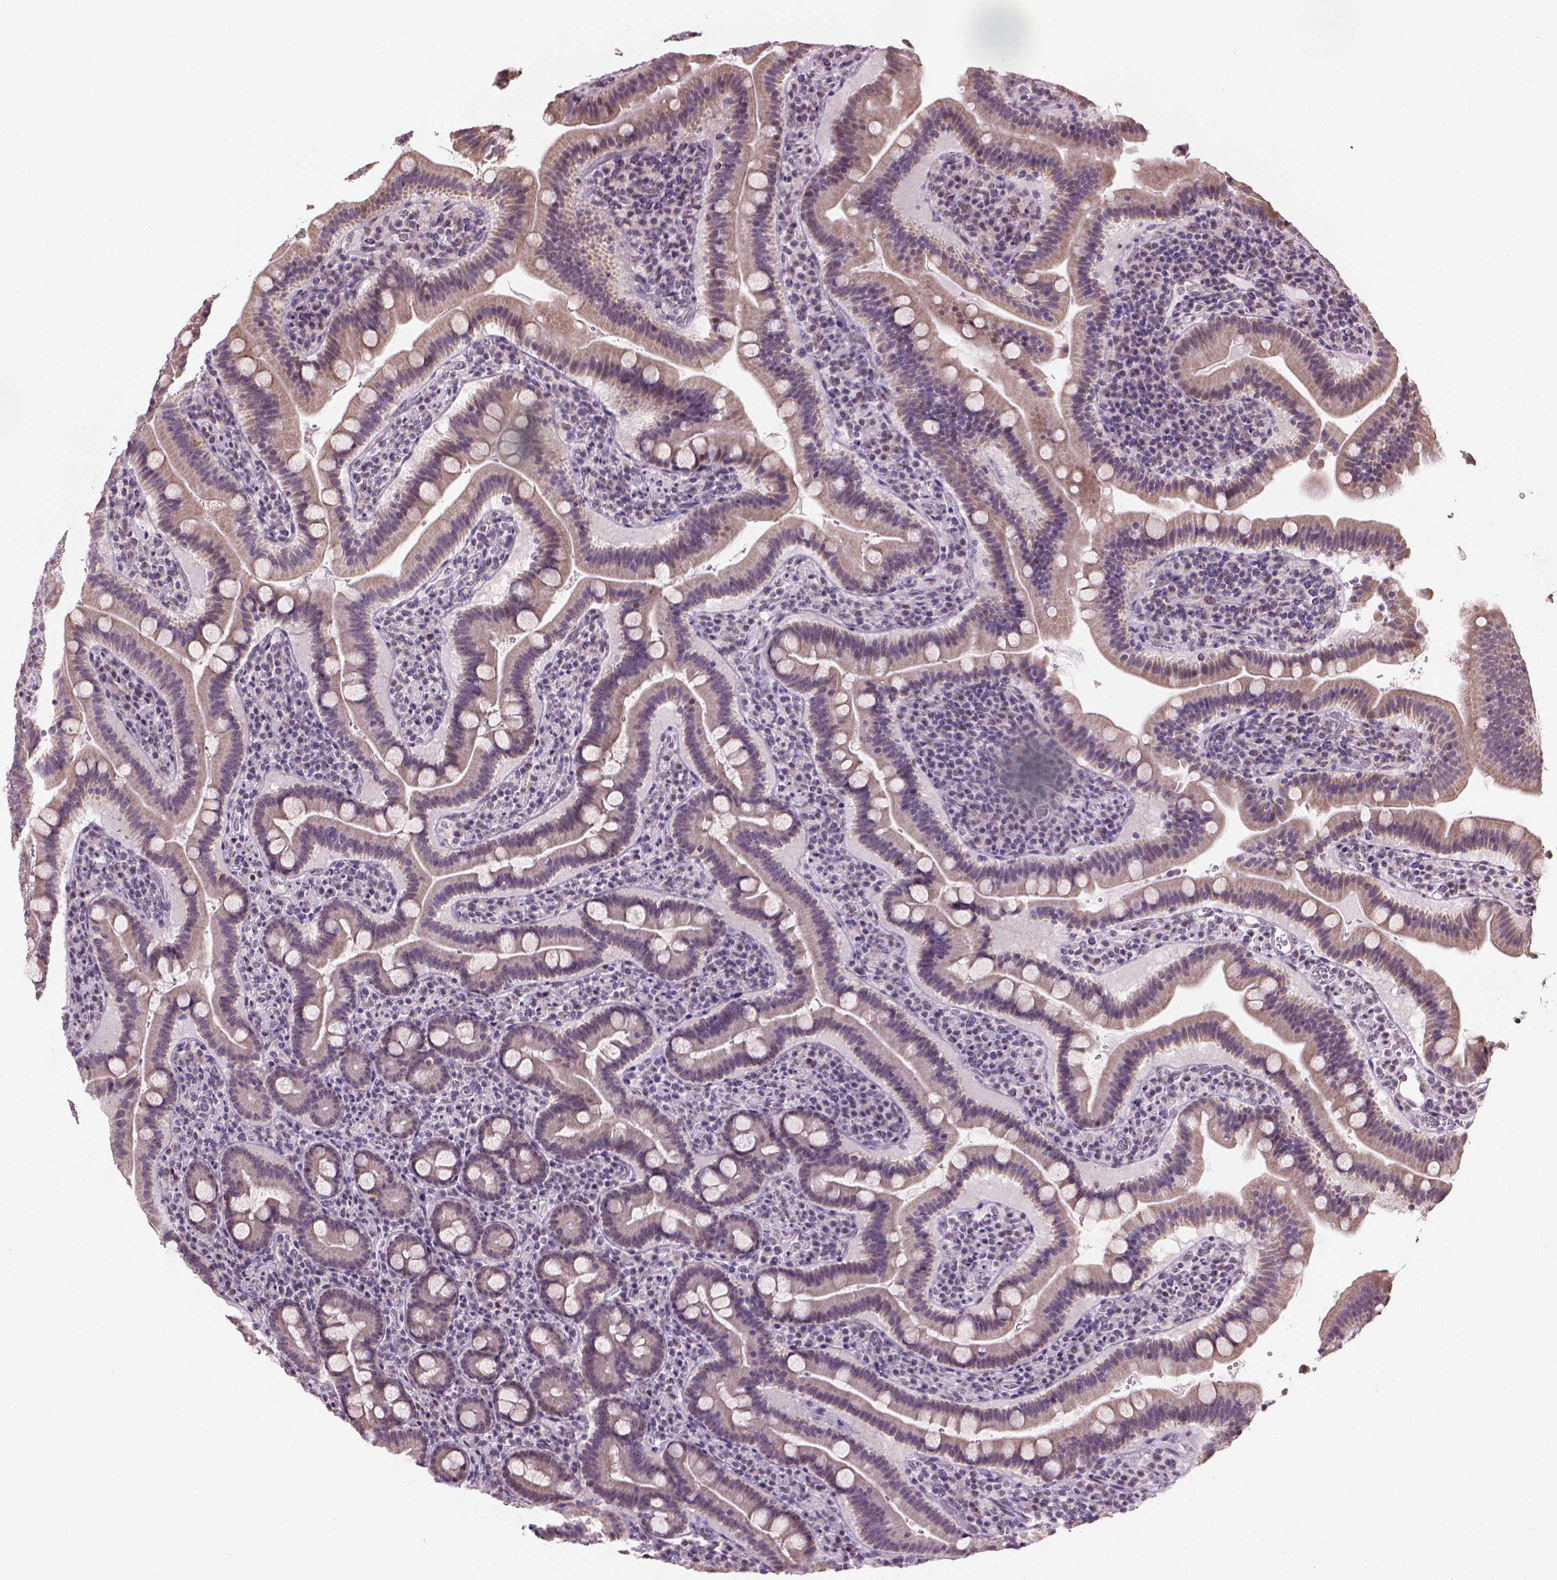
{"staining": {"intensity": "weak", "quantity": "<25%", "location": "nuclear"}, "tissue": "small intestine", "cell_type": "Glandular cells", "image_type": "normal", "snomed": [{"axis": "morphology", "description": "Normal tissue, NOS"}, {"axis": "topography", "description": "Small intestine"}], "caption": "Immunohistochemistry image of unremarkable human small intestine stained for a protein (brown), which shows no positivity in glandular cells.", "gene": "DDX50", "patient": {"sex": "male", "age": 26}}